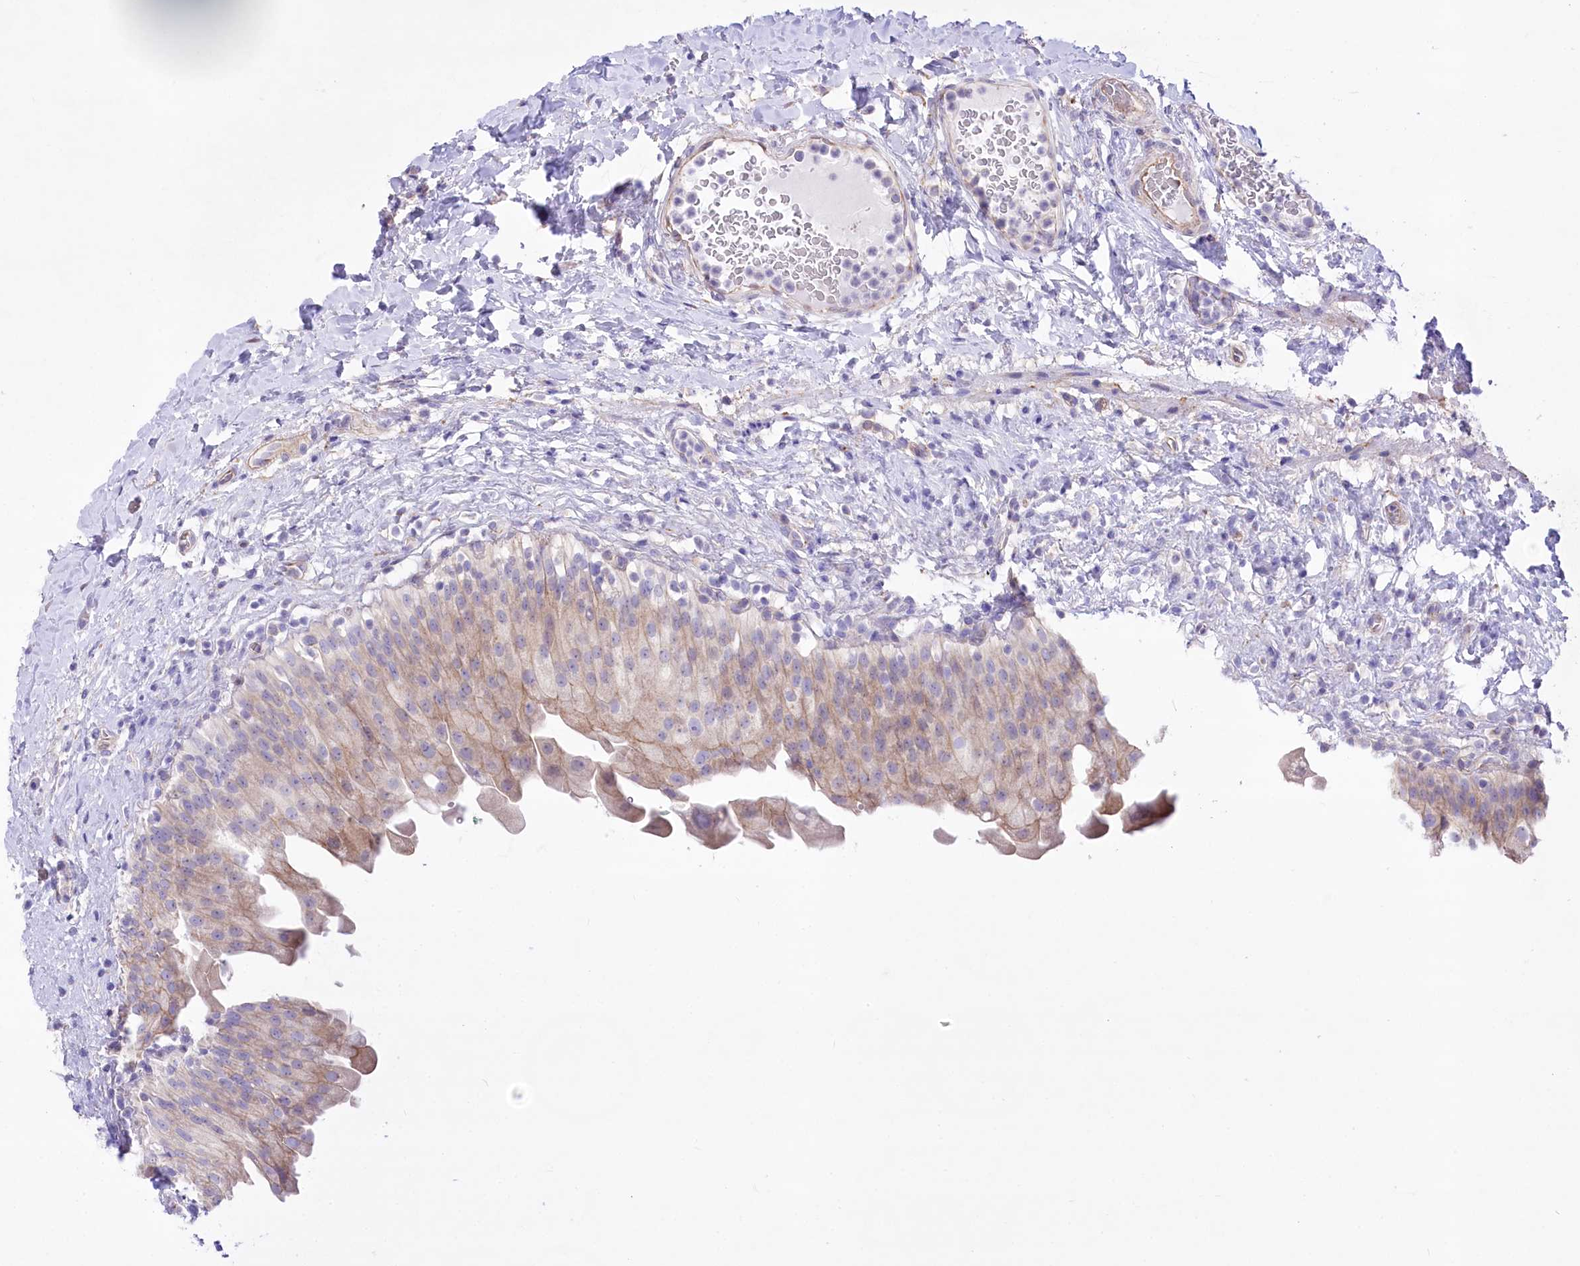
{"staining": {"intensity": "moderate", "quantity": "25%-75%", "location": "cytoplasmic/membranous"}, "tissue": "urinary bladder", "cell_type": "Urothelial cells", "image_type": "normal", "snomed": [{"axis": "morphology", "description": "Normal tissue, NOS"}, {"axis": "topography", "description": "Urinary bladder"}], "caption": "Urothelial cells reveal medium levels of moderate cytoplasmic/membranous staining in about 25%-75% of cells in unremarkable urinary bladder. (IHC, brightfield microscopy, high magnification).", "gene": "LRRC34", "patient": {"sex": "female", "age": 27}}